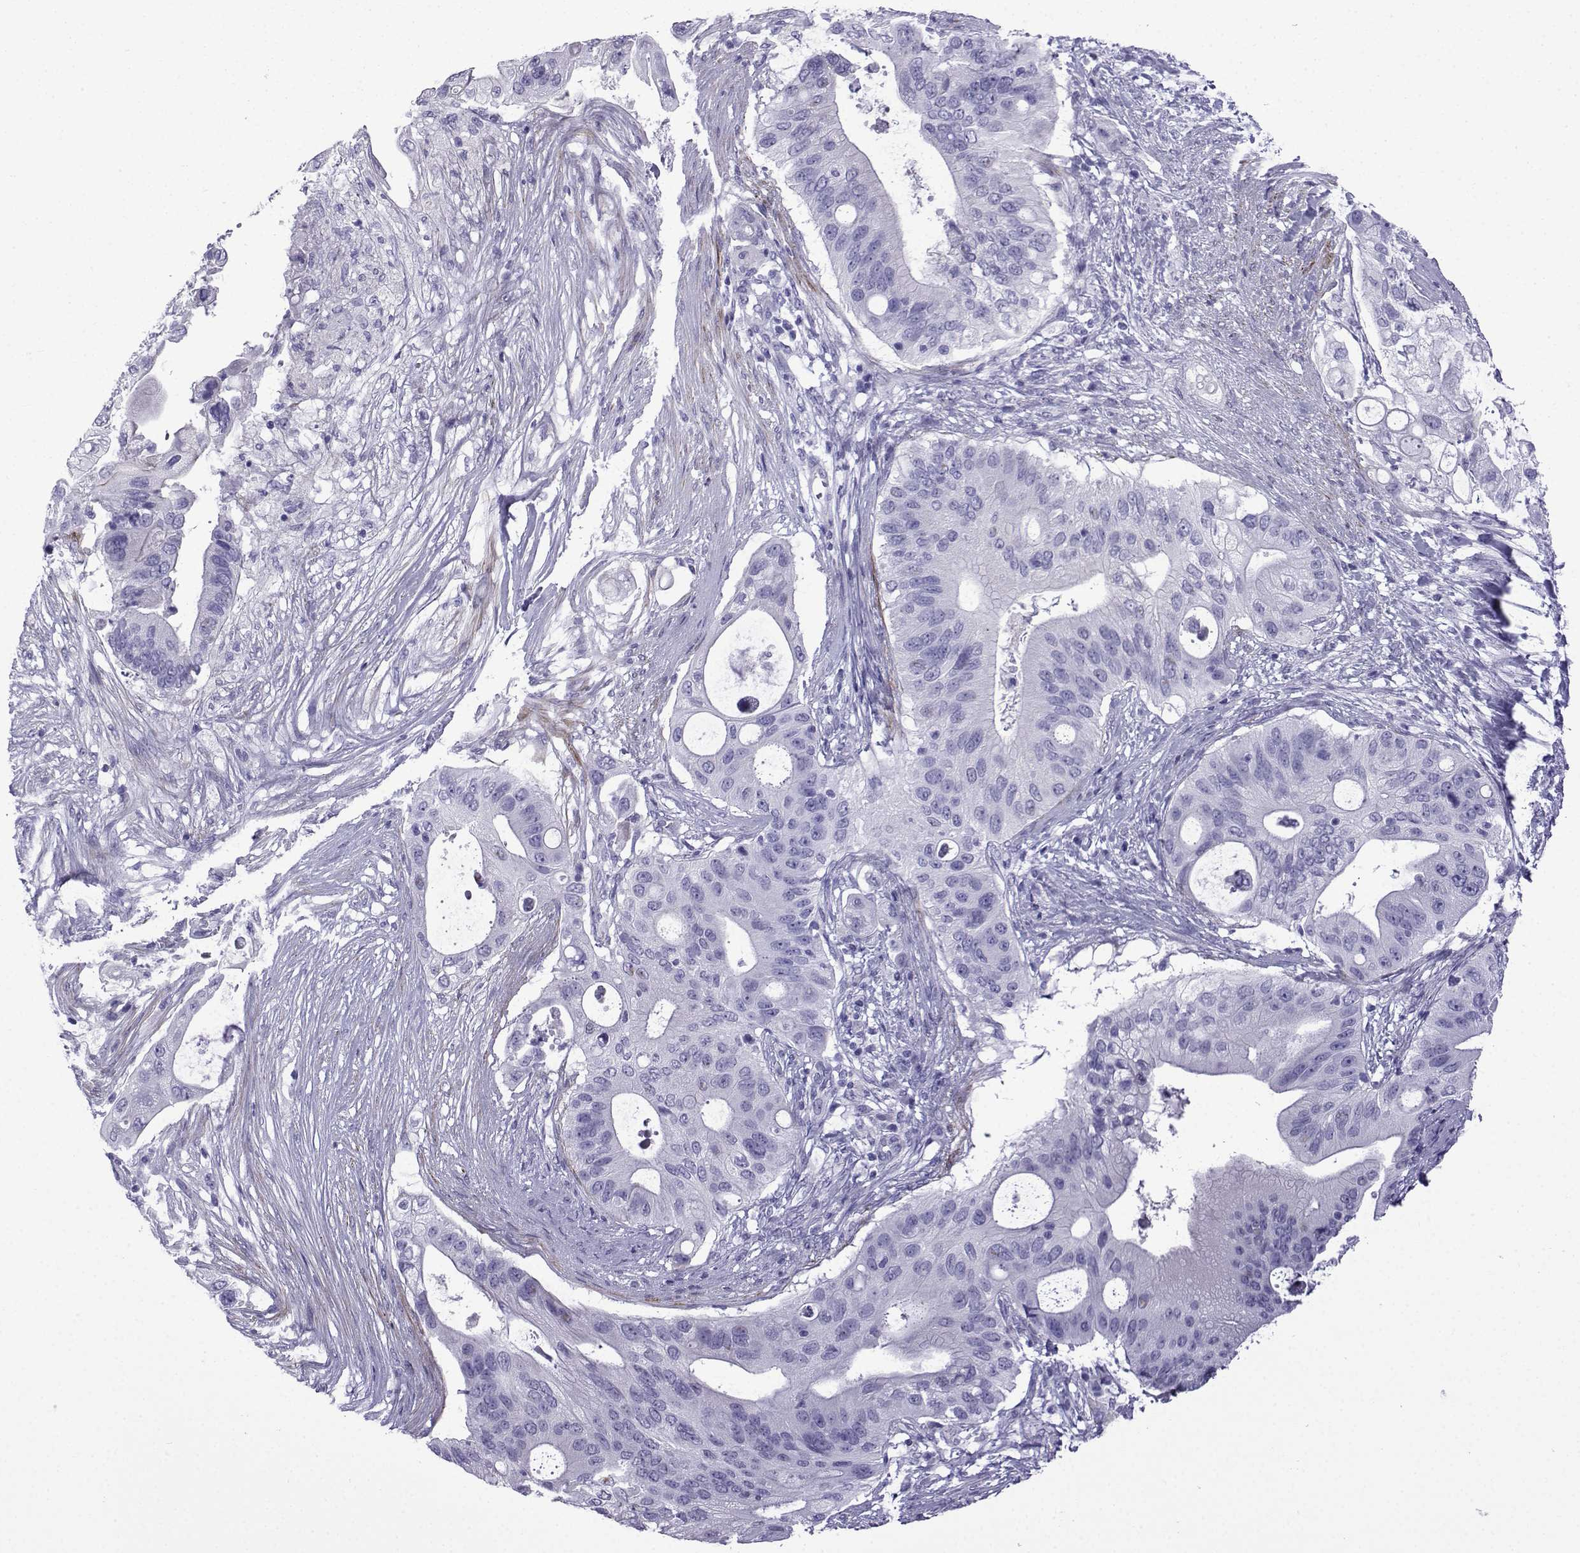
{"staining": {"intensity": "negative", "quantity": "none", "location": "none"}, "tissue": "pancreatic cancer", "cell_type": "Tumor cells", "image_type": "cancer", "snomed": [{"axis": "morphology", "description": "Adenocarcinoma, NOS"}, {"axis": "topography", "description": "Pancreas"}], "caption": "Tumor cells are negative for protein expression in human pancreatic adenocarcinoma.", "gene": "KCNF1", "patient": {"sex": "female", "age": 72}}